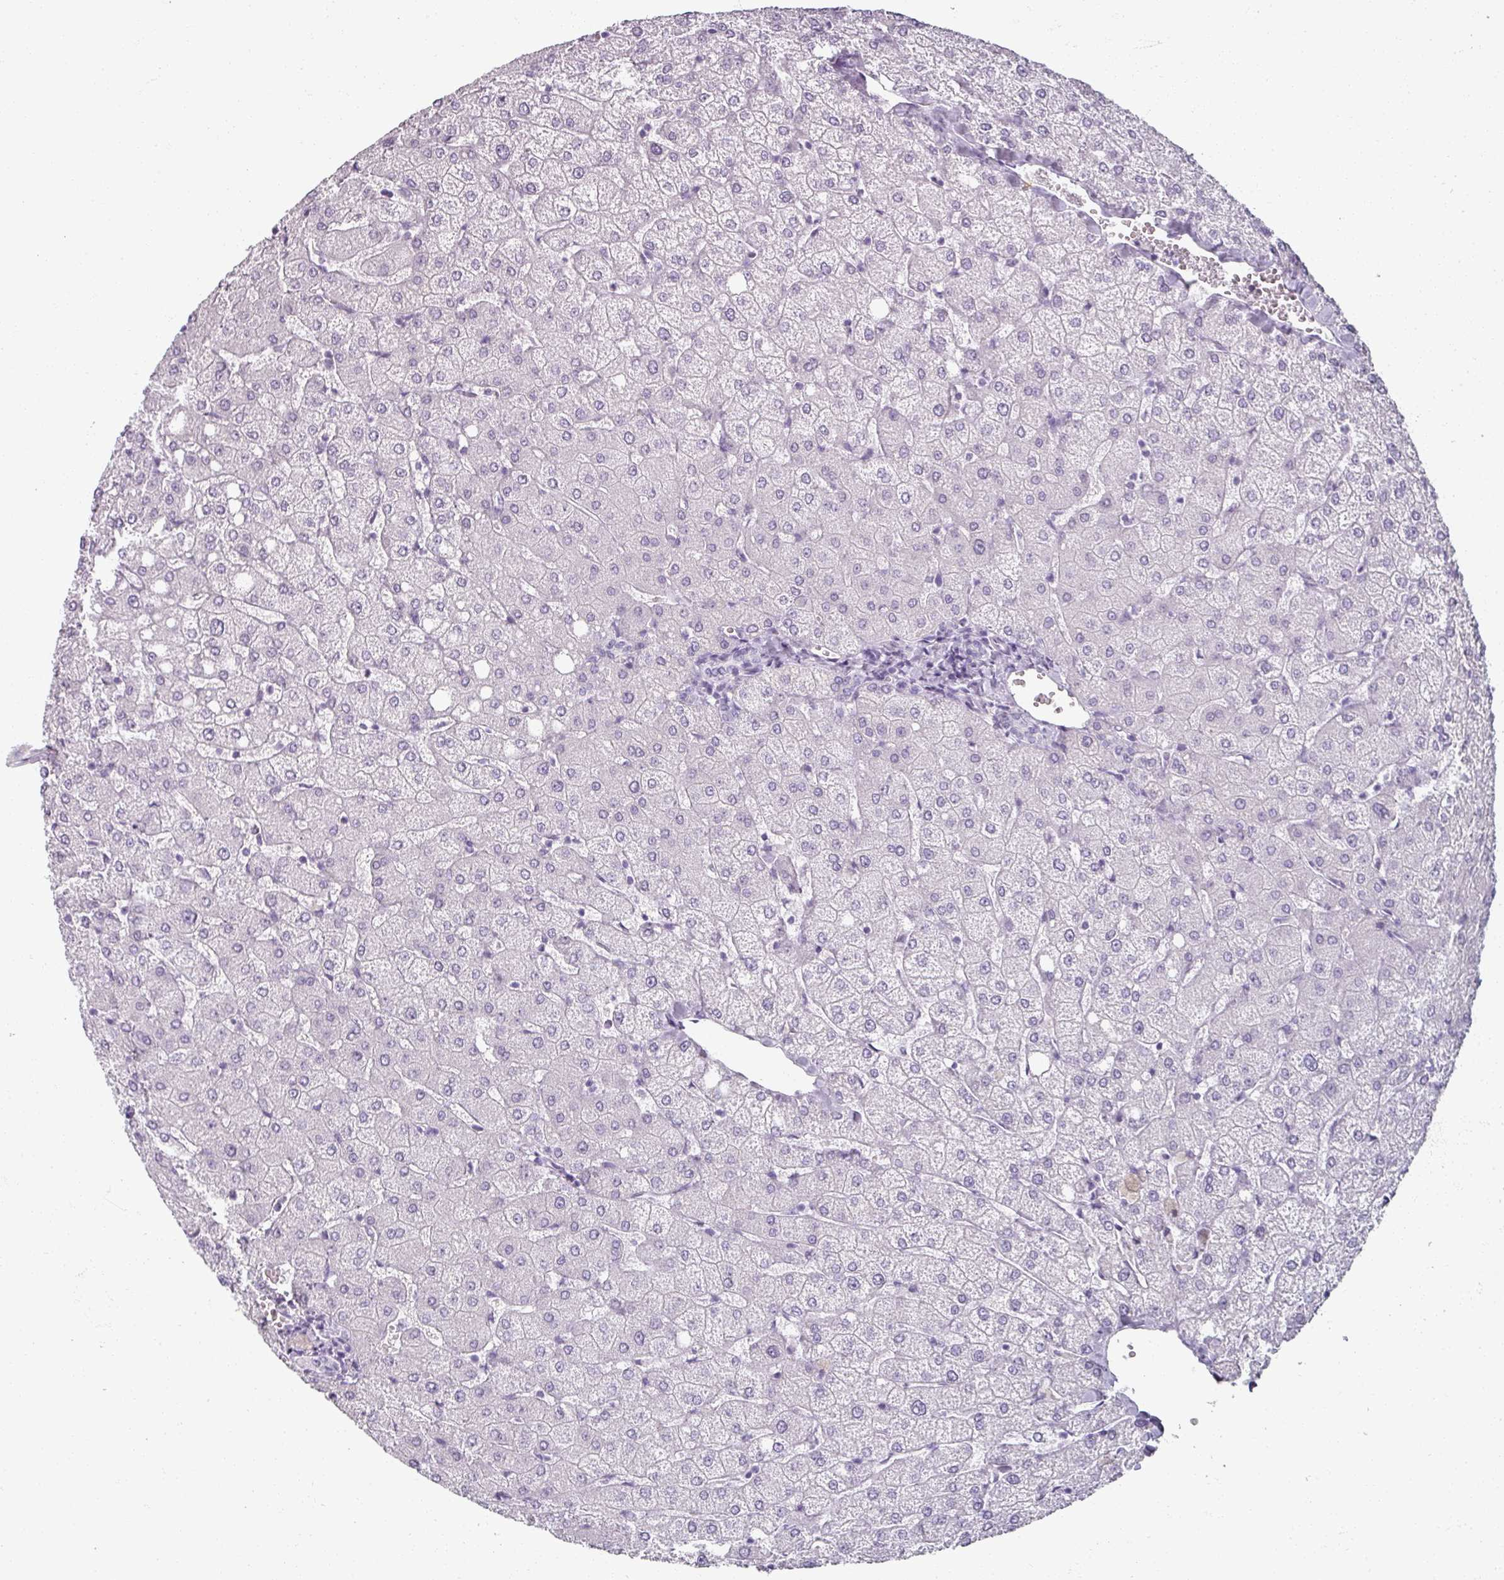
{"staining": {"intensity": "negative", "quantity": "none", "location": "none"}, "tissue": "liver", "cell_type": "Cholangiocytes", "image_type": "normal", "snomed": [{"axis": "morphology", "description": "Normal tissue, NOS"}, {"axis": "topography", "description": "Liver"}], "caption": "The photomicrograph displays no significant expression in cholangiocytes of liver.", "gene": "REG3A", "patient": {"sex": "female", "age": 54}}